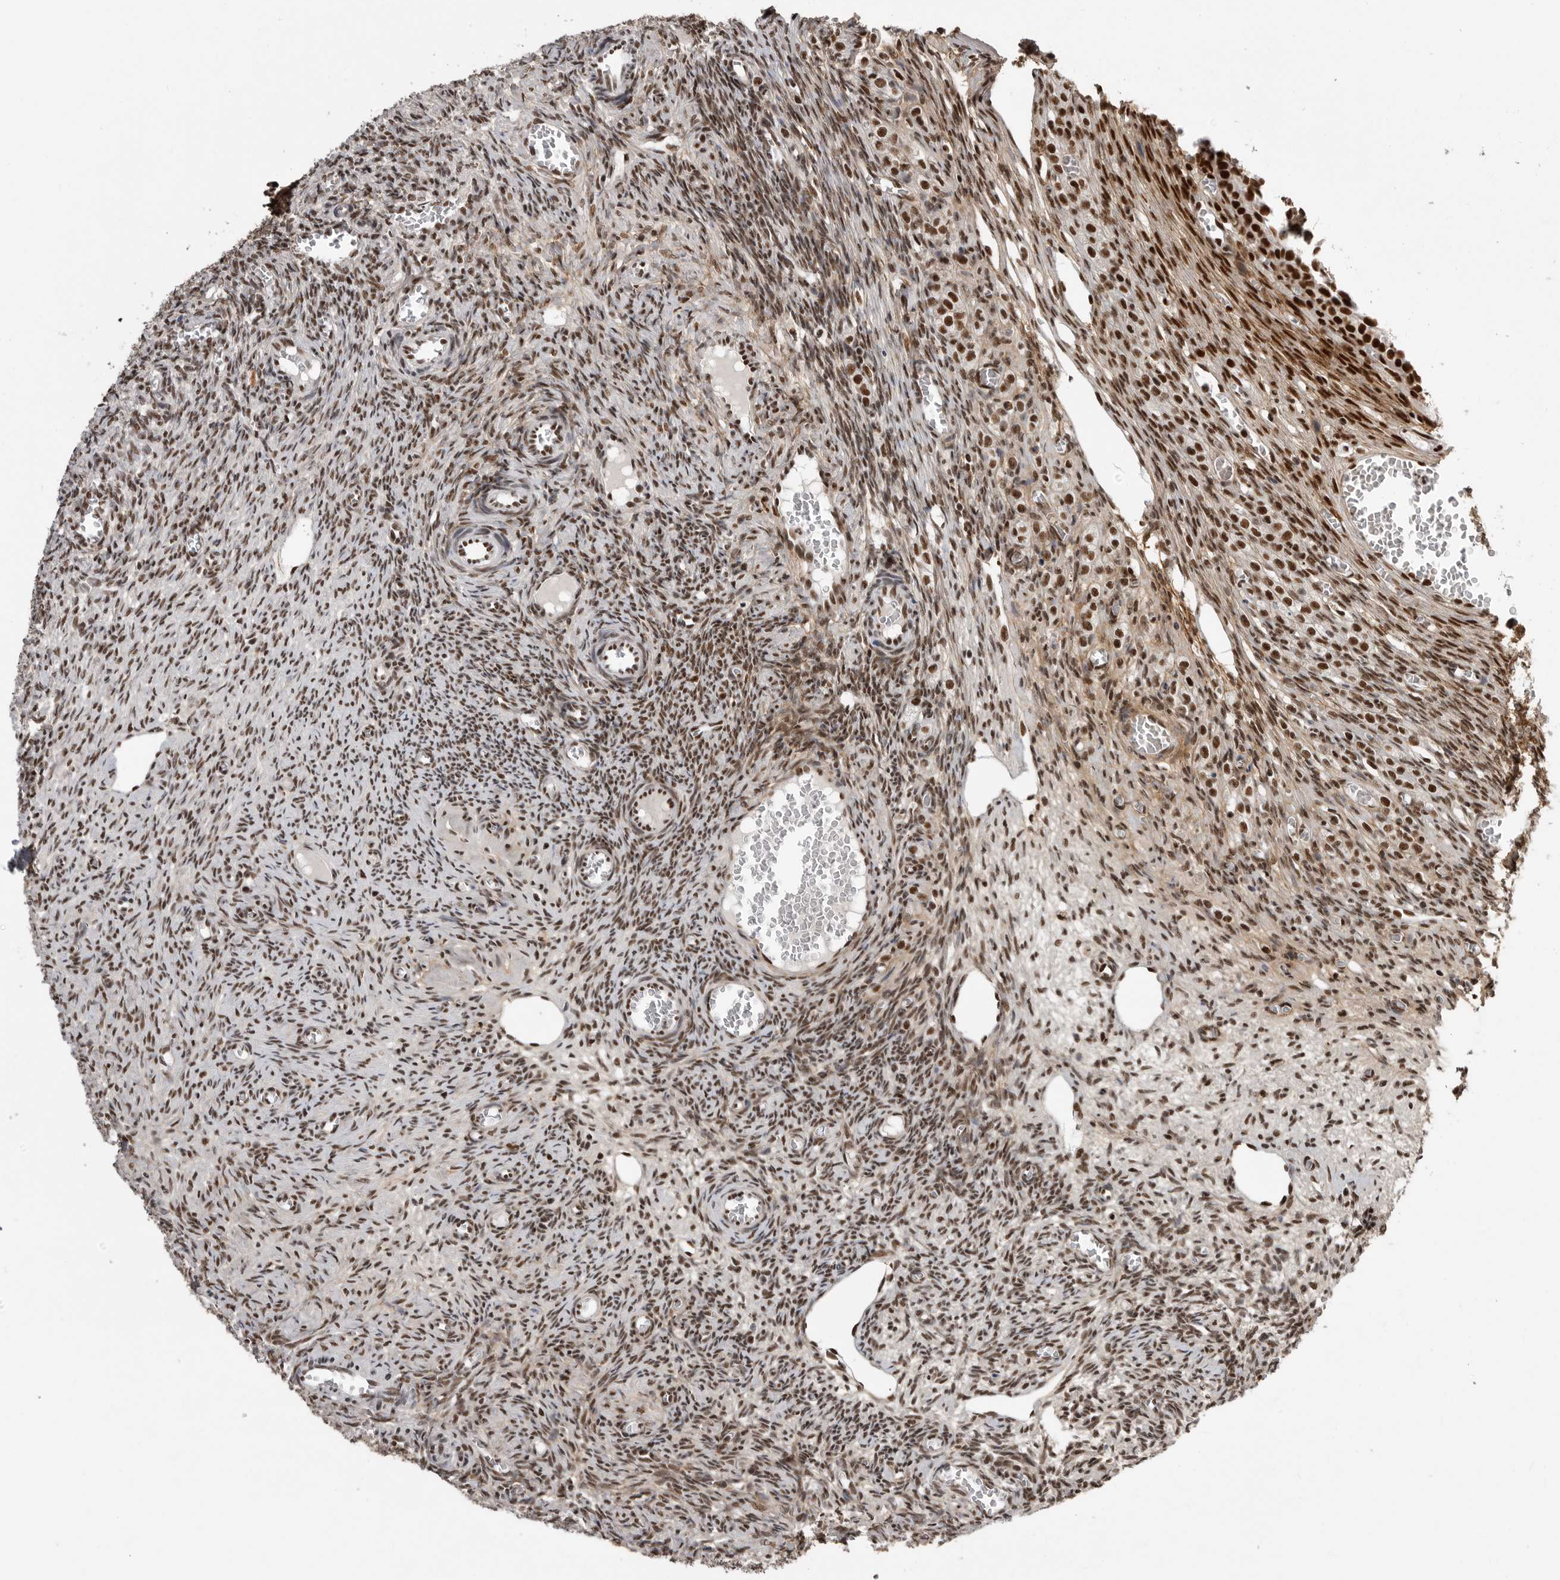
{"staining": {"intensity": "strong", "quantity": "25%-75%", "location": "nuclear"}, "tissue": "ovary", "cell_type": "Ovarian stroma cells", "image_type": "normal", "snomed": [{"axis": "morphology", "description": "Normal tissue, NOS"}, {"axis": "topography", "description": "Ovary"}], "caption": "A micrograph of human ovary stained for a protein shows strong nuclear brown staining in ovarian stroma cells.", "gene": "PPP1R8", "patient": {"sex": "female", "age": 27}}